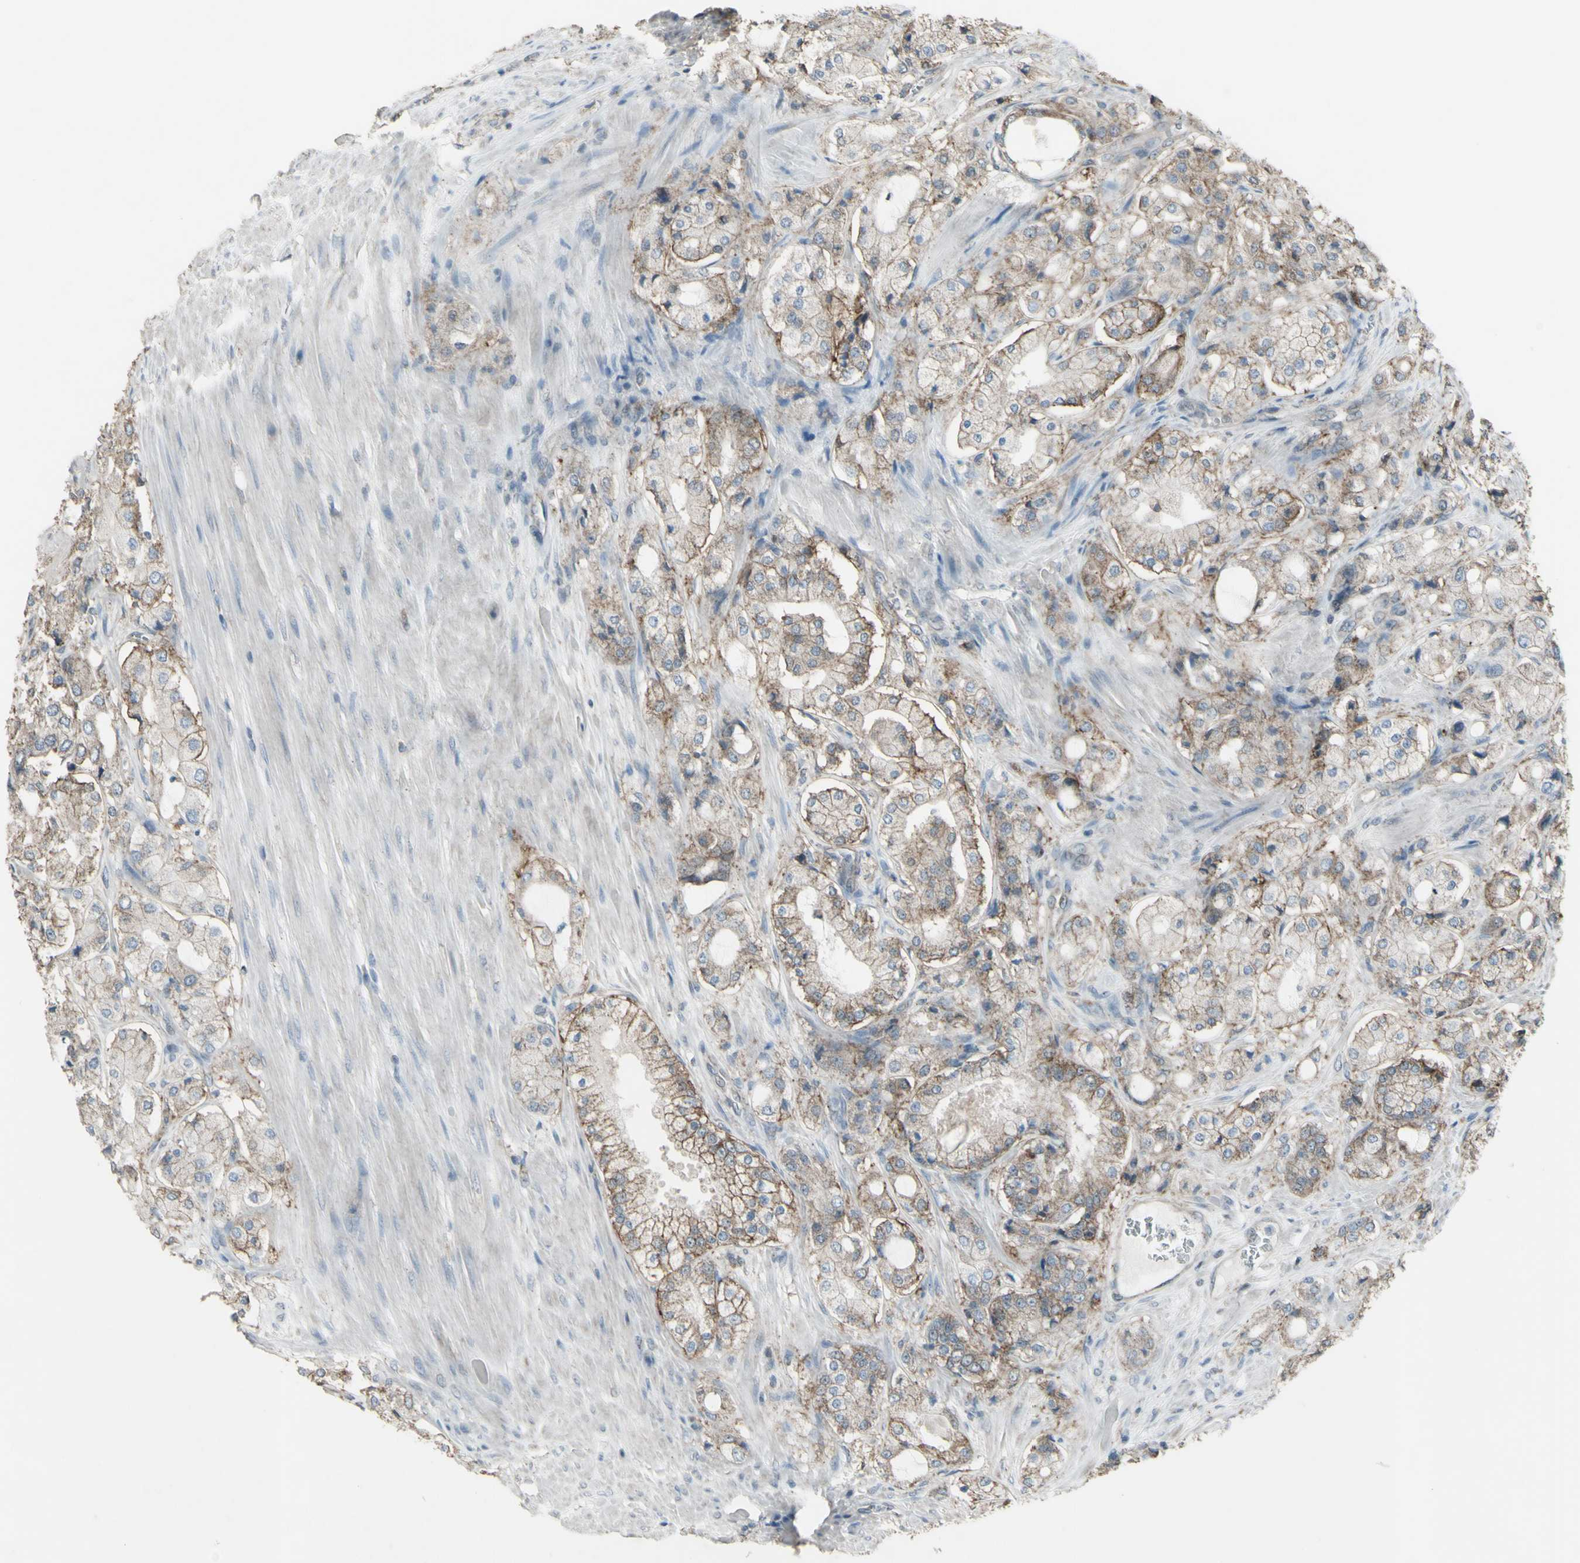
{"staining": {"intensity": "weak", "quantity": ">75%", "location": "cytoplasmic/membranous"}, "tissue": "prostate cancer", "cell_type": "Tumor cells", "image_type": "cancer", "snomed": [{"axis": "morphology", "description": "Adenocarcinoma, High grade"}, {"axis": "topography", "description": "Prostate"}], "caption": "Protein analysis of prostate adenocarcinoma (high-grade) tissue shows weak cytoplasmic/membranous expression in approximately >75% of tumor cells. (Stains: DAB (3,3'-diaminobenzidine) in brown, nuclei in blue, Microscopy: brightfield microscopy at high magnification).", "gene": "FXYD3", "patient": {"sex": "male", "age": 65}}